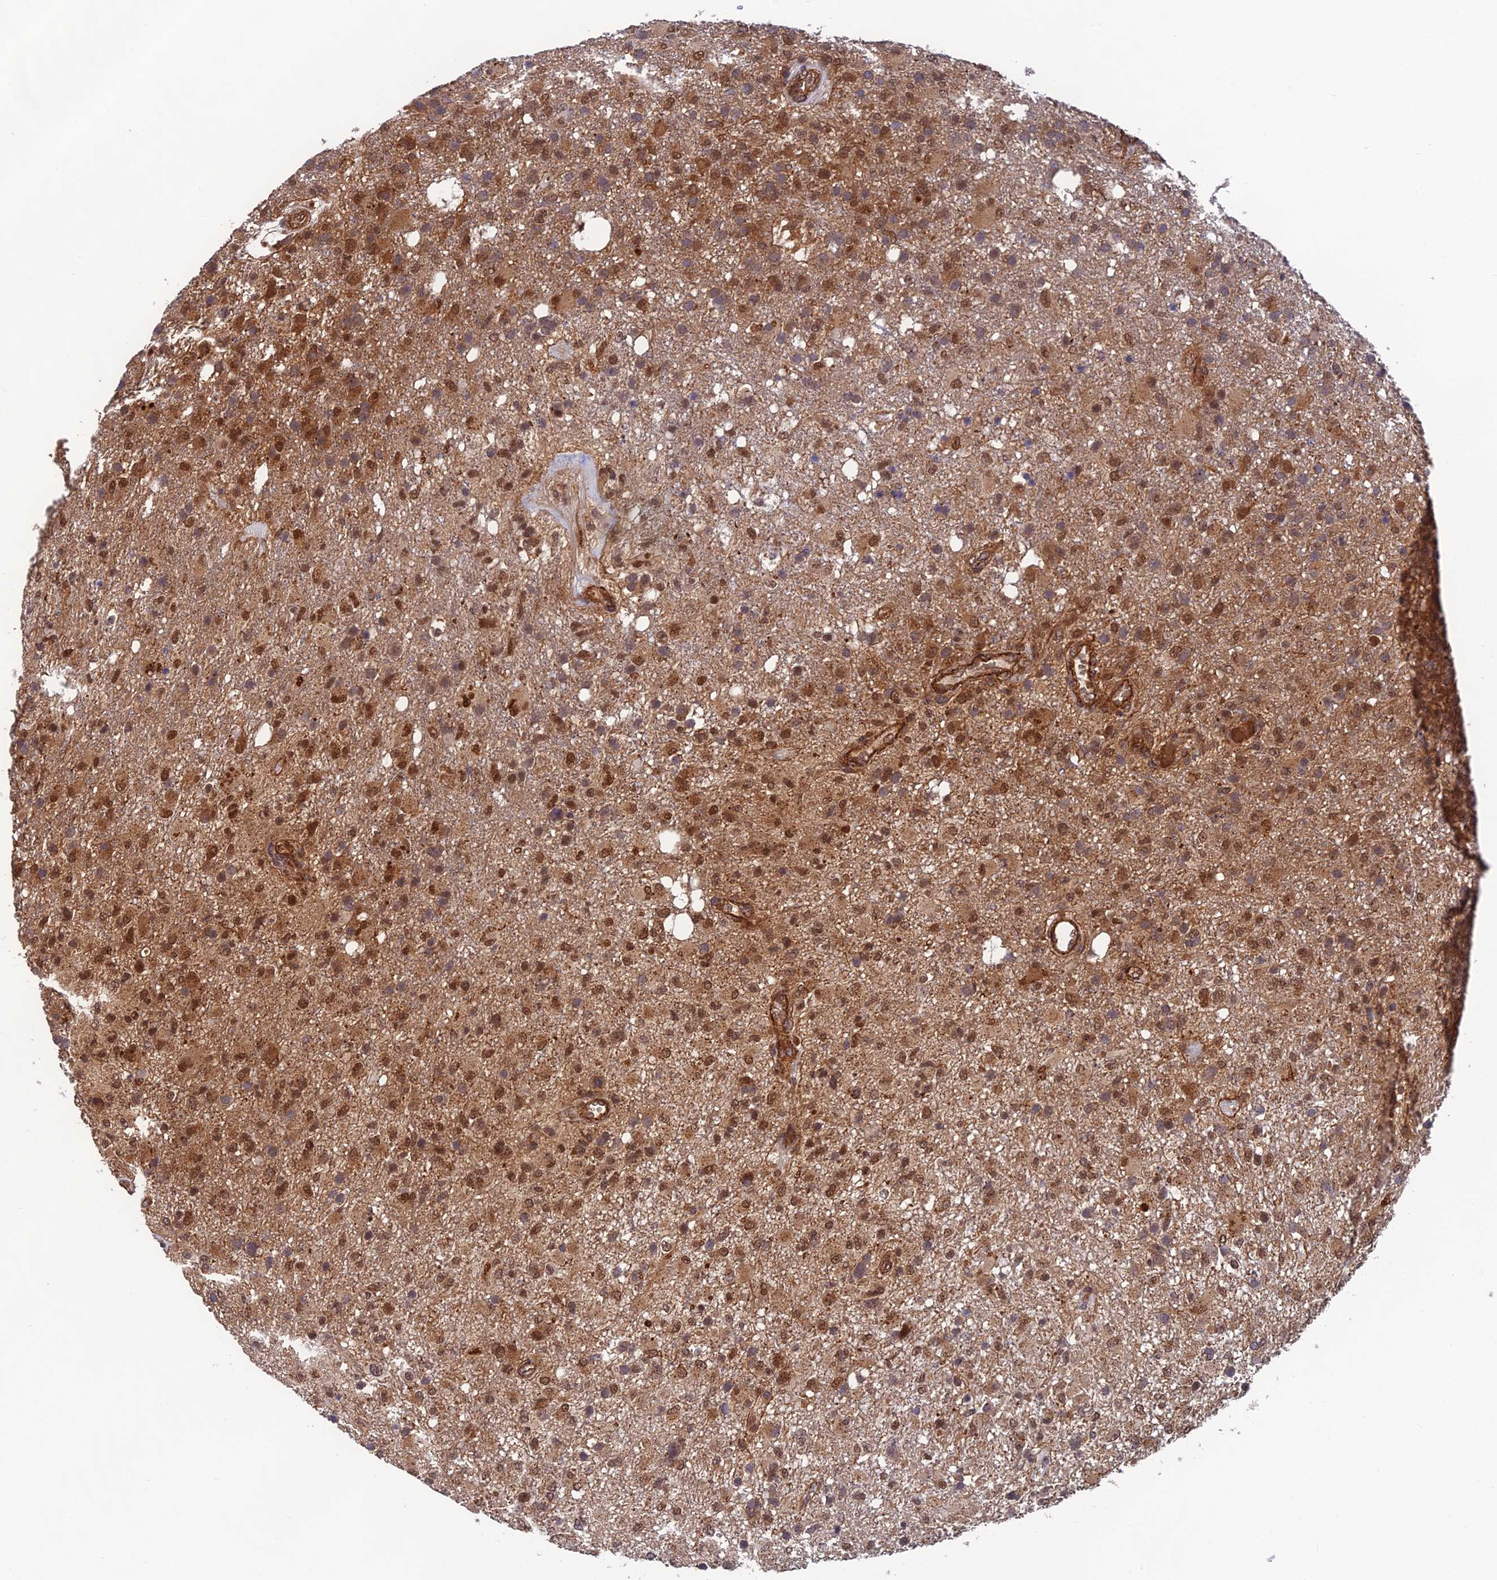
{"staining": {"intensity": "moderate", "quantity": ">75%", "location": "cytoplasmic/membranous,nuclear"}, "tissue": "glioma", "cell_type": "Tumor cells", "image_type": "cancer", "snomed": [{"axis": "morphology", "description": "Glioma, malignant, High grade"}, {"axis": "topography", "description": "Brain"}], "caption": "Approximately >75% of tumor cells in human malignant high-grade glioma reveal moderate cytoplasmic/membranous and nuclear protein positivity as visualized by brown immunohistochemical staining.", "gene": "OSBPL1A", "patient": {"sex": "female", "age": 74}}